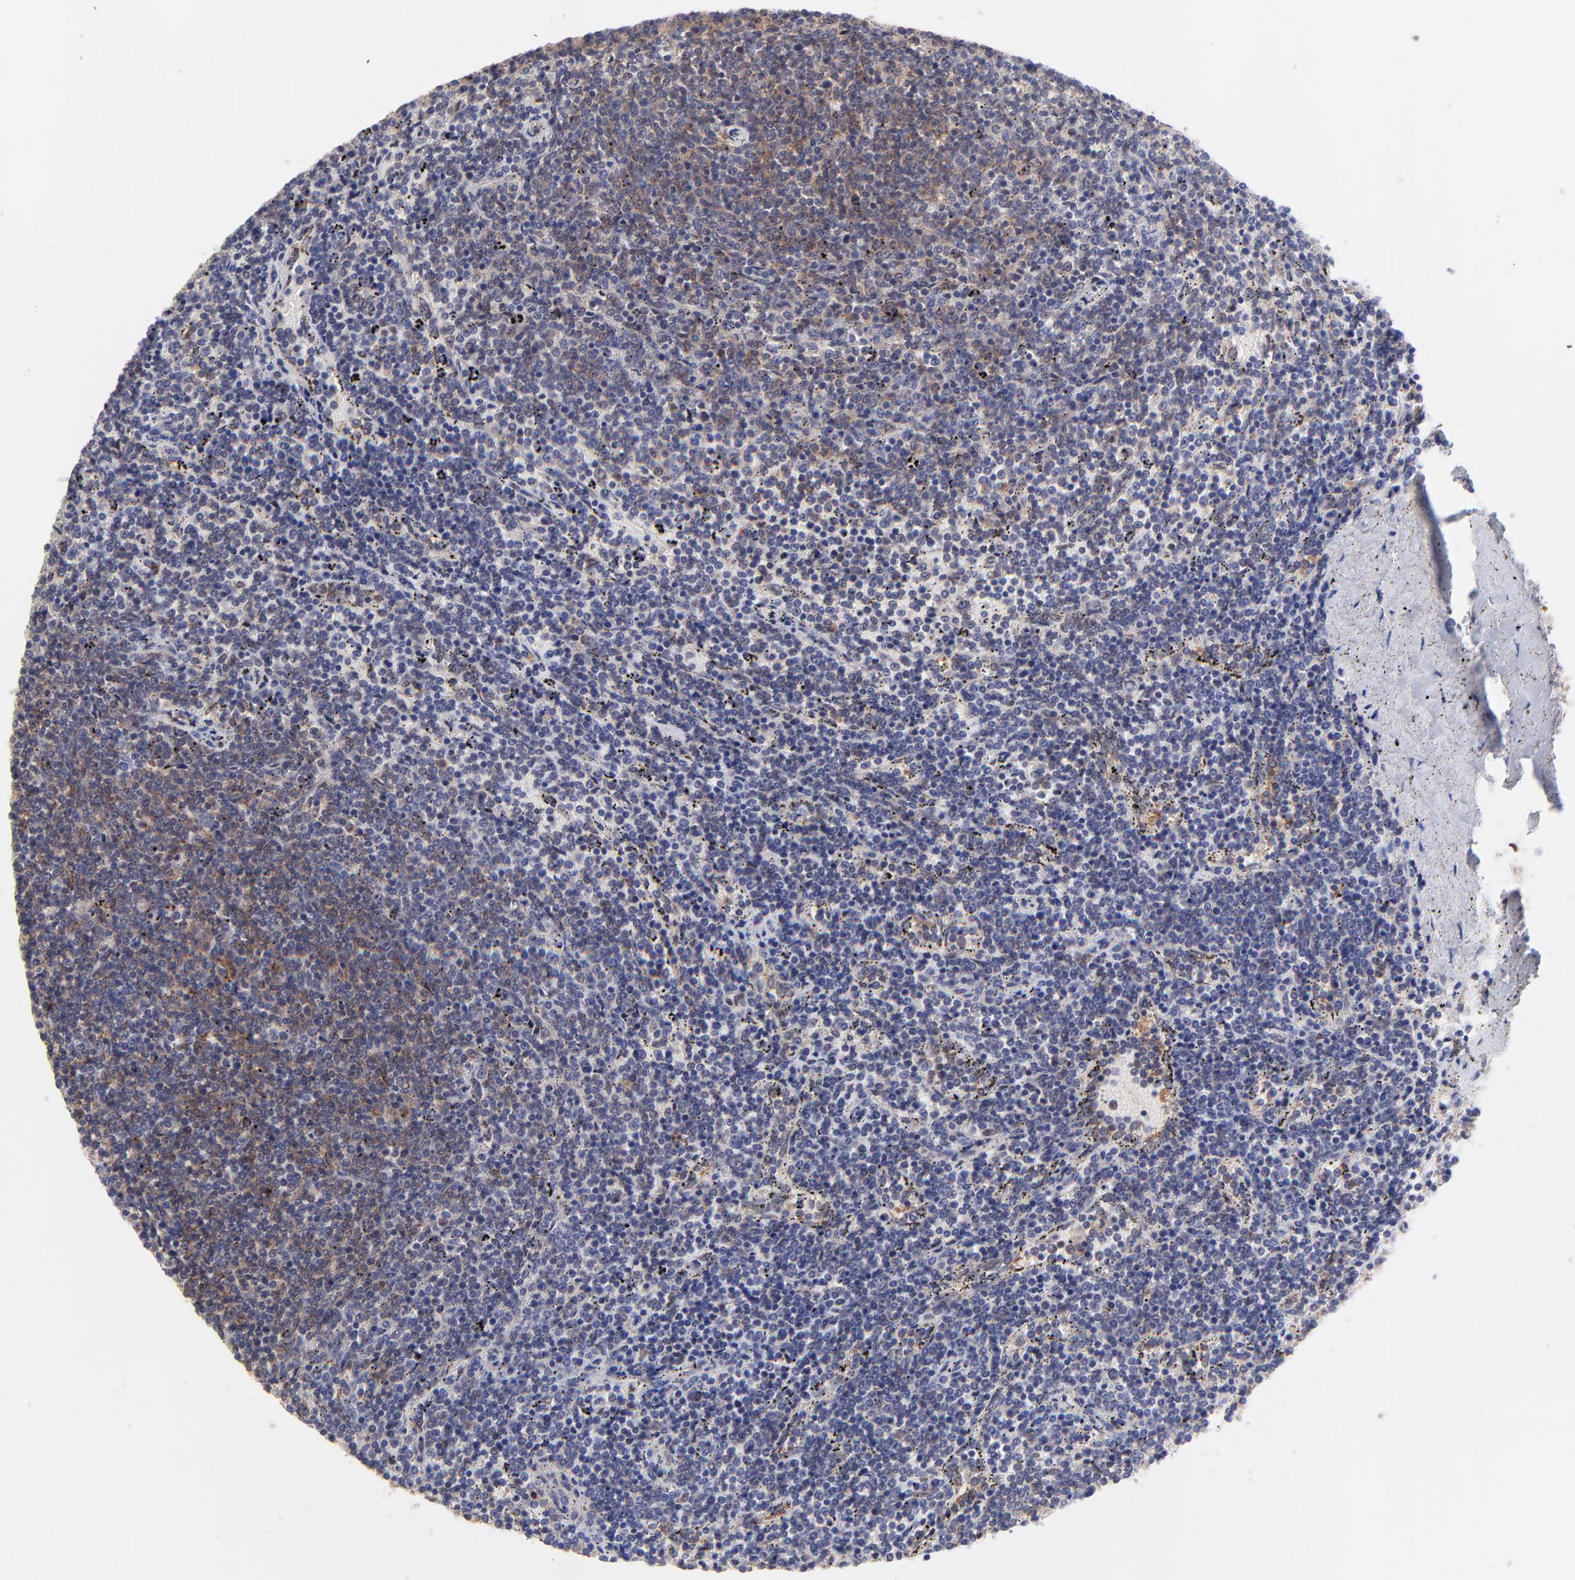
{"staining": {"intensity": "weak", "quantity": "25%-75%", "location": "cytoplasmic/membranous"}, "tissue": "lymphoma", "cell_type": "Tumor cells", "image_type": "cancer", "snomed": [{"axis": "morphology", "description": "Malignant lymphoma, non-Hodgkin's type, Low grade"}, {"axis": "topography", "description": "Spleen"}], "caption": "About 25%-75% of tumor cells in human lymphoma reveal weak cytoplasmic/membranous protein positivity as visualized by brown immunohistochemical staining.", "gene": "ZNF747", "patient": {"sex": "female", "age": 50}}